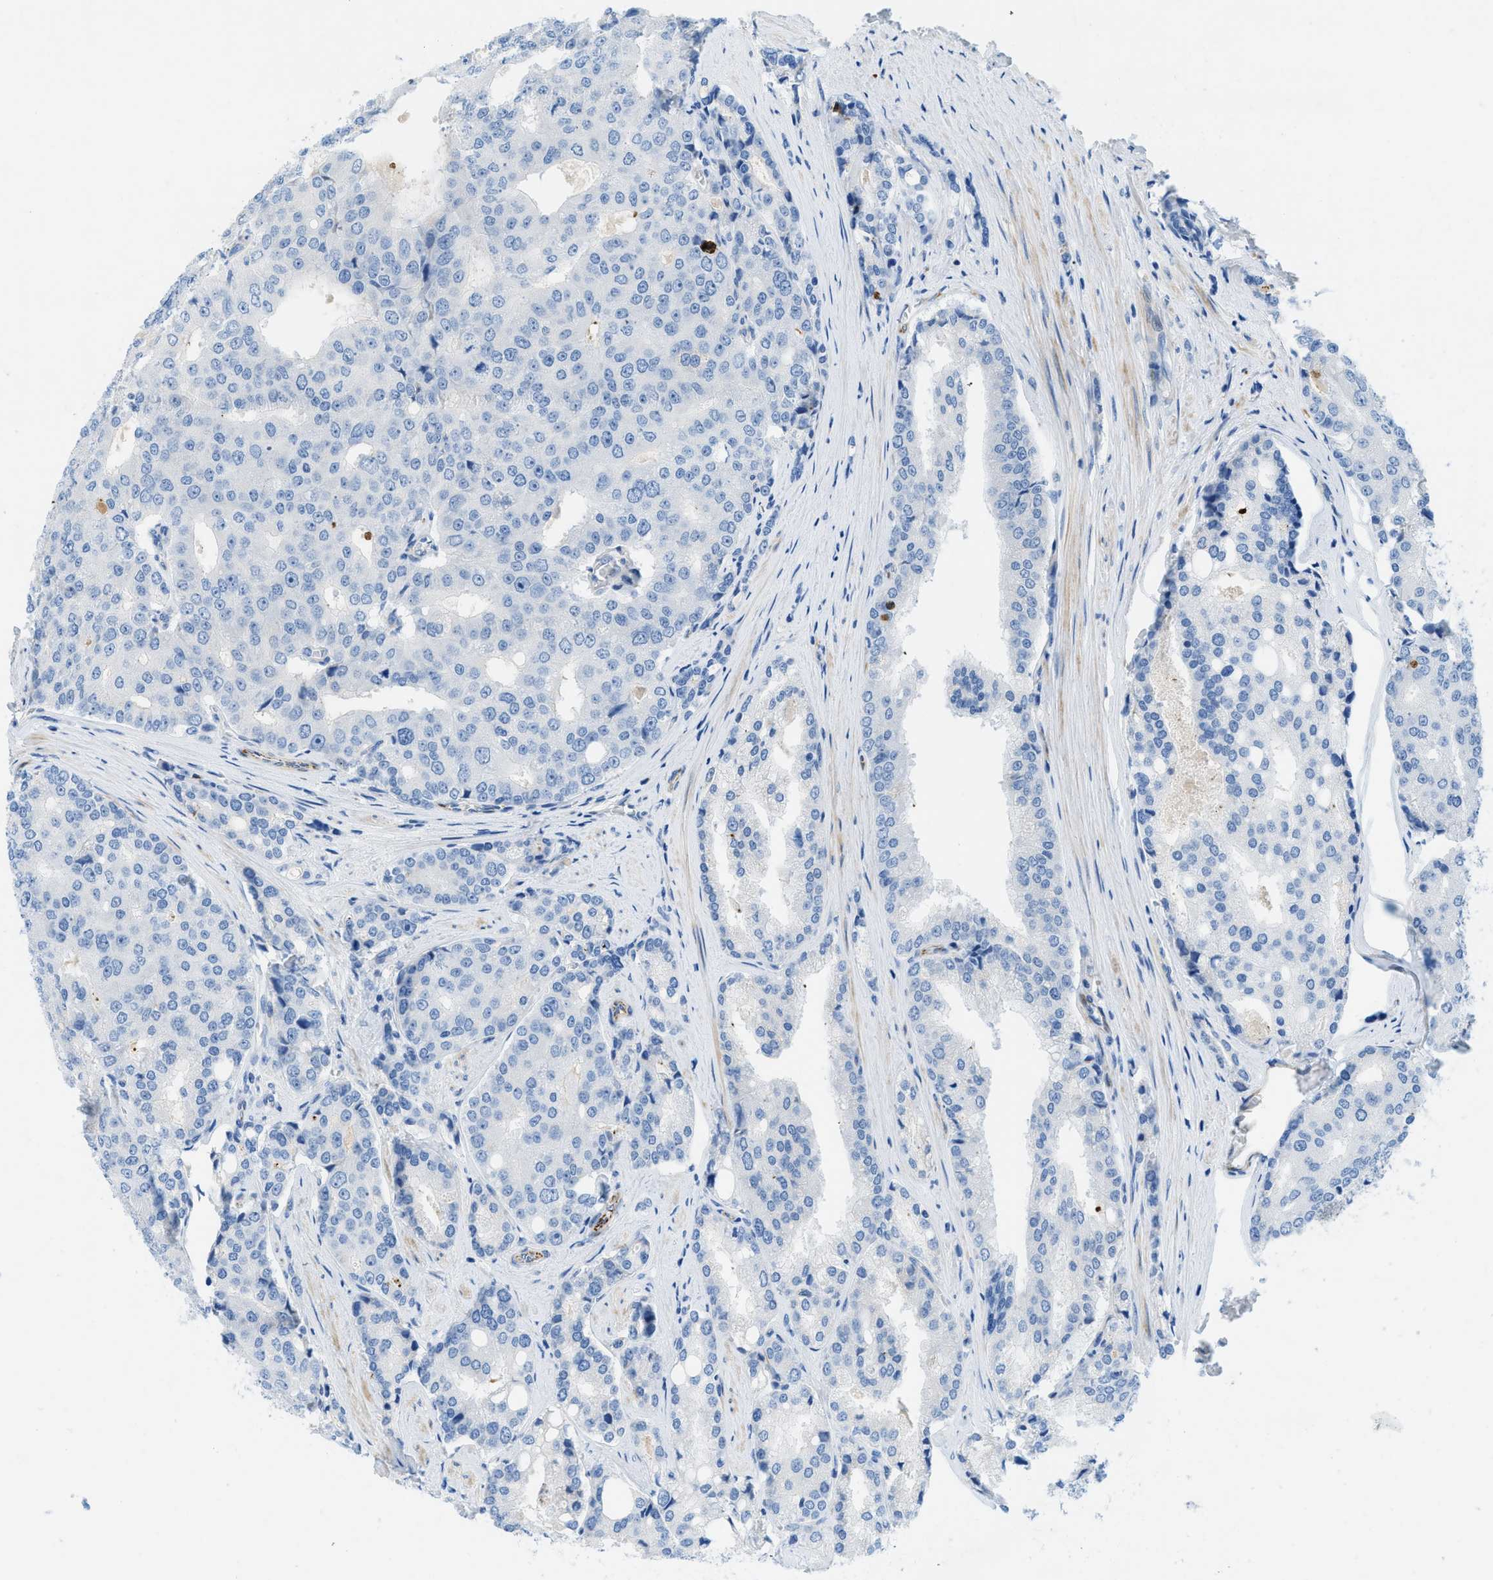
{"staining": {"intensity": "negative", "quantity": "none", "location": "none"}, "tissue": "prostate cancer", "cell_type": "Tumor cells", "image_type": "cancer", "snomed": [{"axis": "morphology", "description": "Adenocarcinoma, High grade"}, {"axis": "topography", "description": "Prostate"}], "caption": "DAB immunohistochemical staining of human prostate cancer demonstrates no significant positivity in tumor cells.", "gene": "XCR1", "patient": {"sex": "male", "age": 50}}